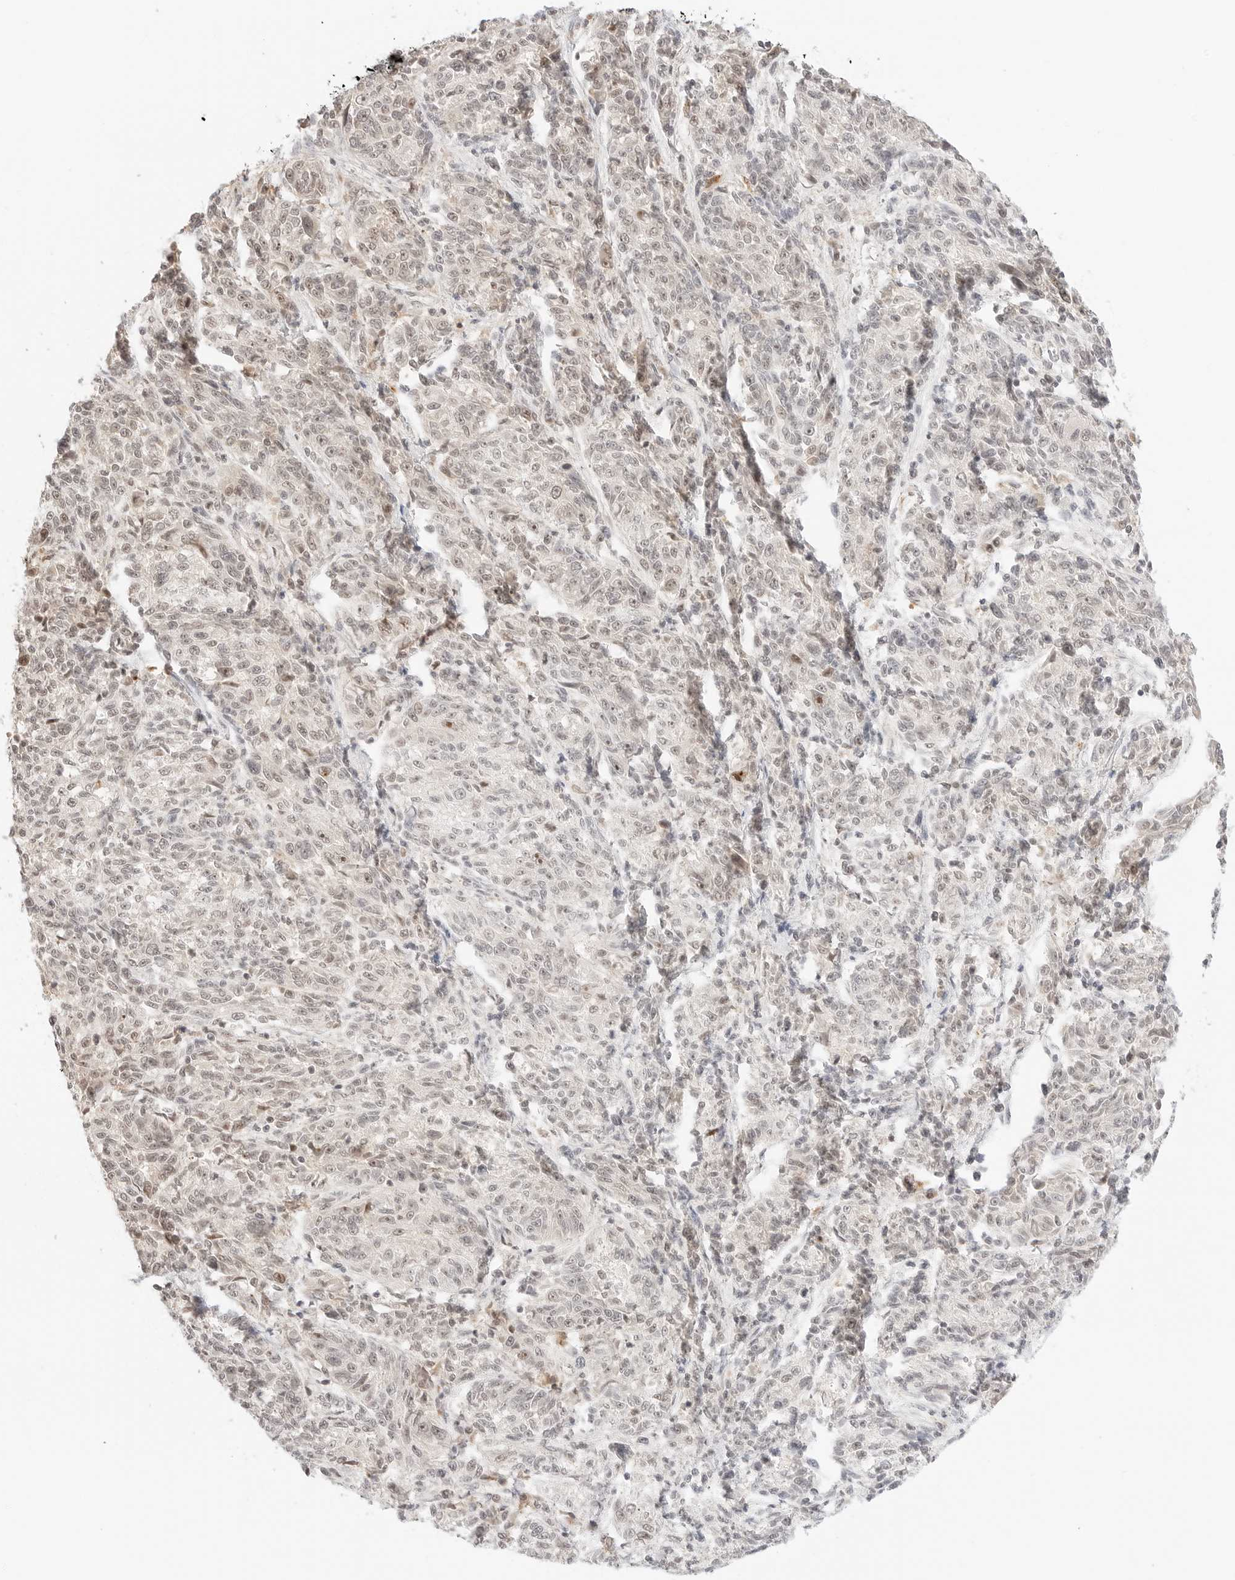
{"staining": {"intensity": "weak", "quantity": "25%-75%", "location": "nuclear"}, "tissue": "melanoma", "cell_type": "Tumor cells", "image_type": "cancer", "snomed": [{"axis": "morphology", "description": "Malignant melanoma, NOS"}, {"axis": "topography", "description": "Skin"}], "caption": "Protein expression analysis of human malignant melanoma reveals weak nuclear staining in about 25%-75% of tumor cells.", "gene": "RPS6KL1", "patient": {"sex": "male", "age": 53}}